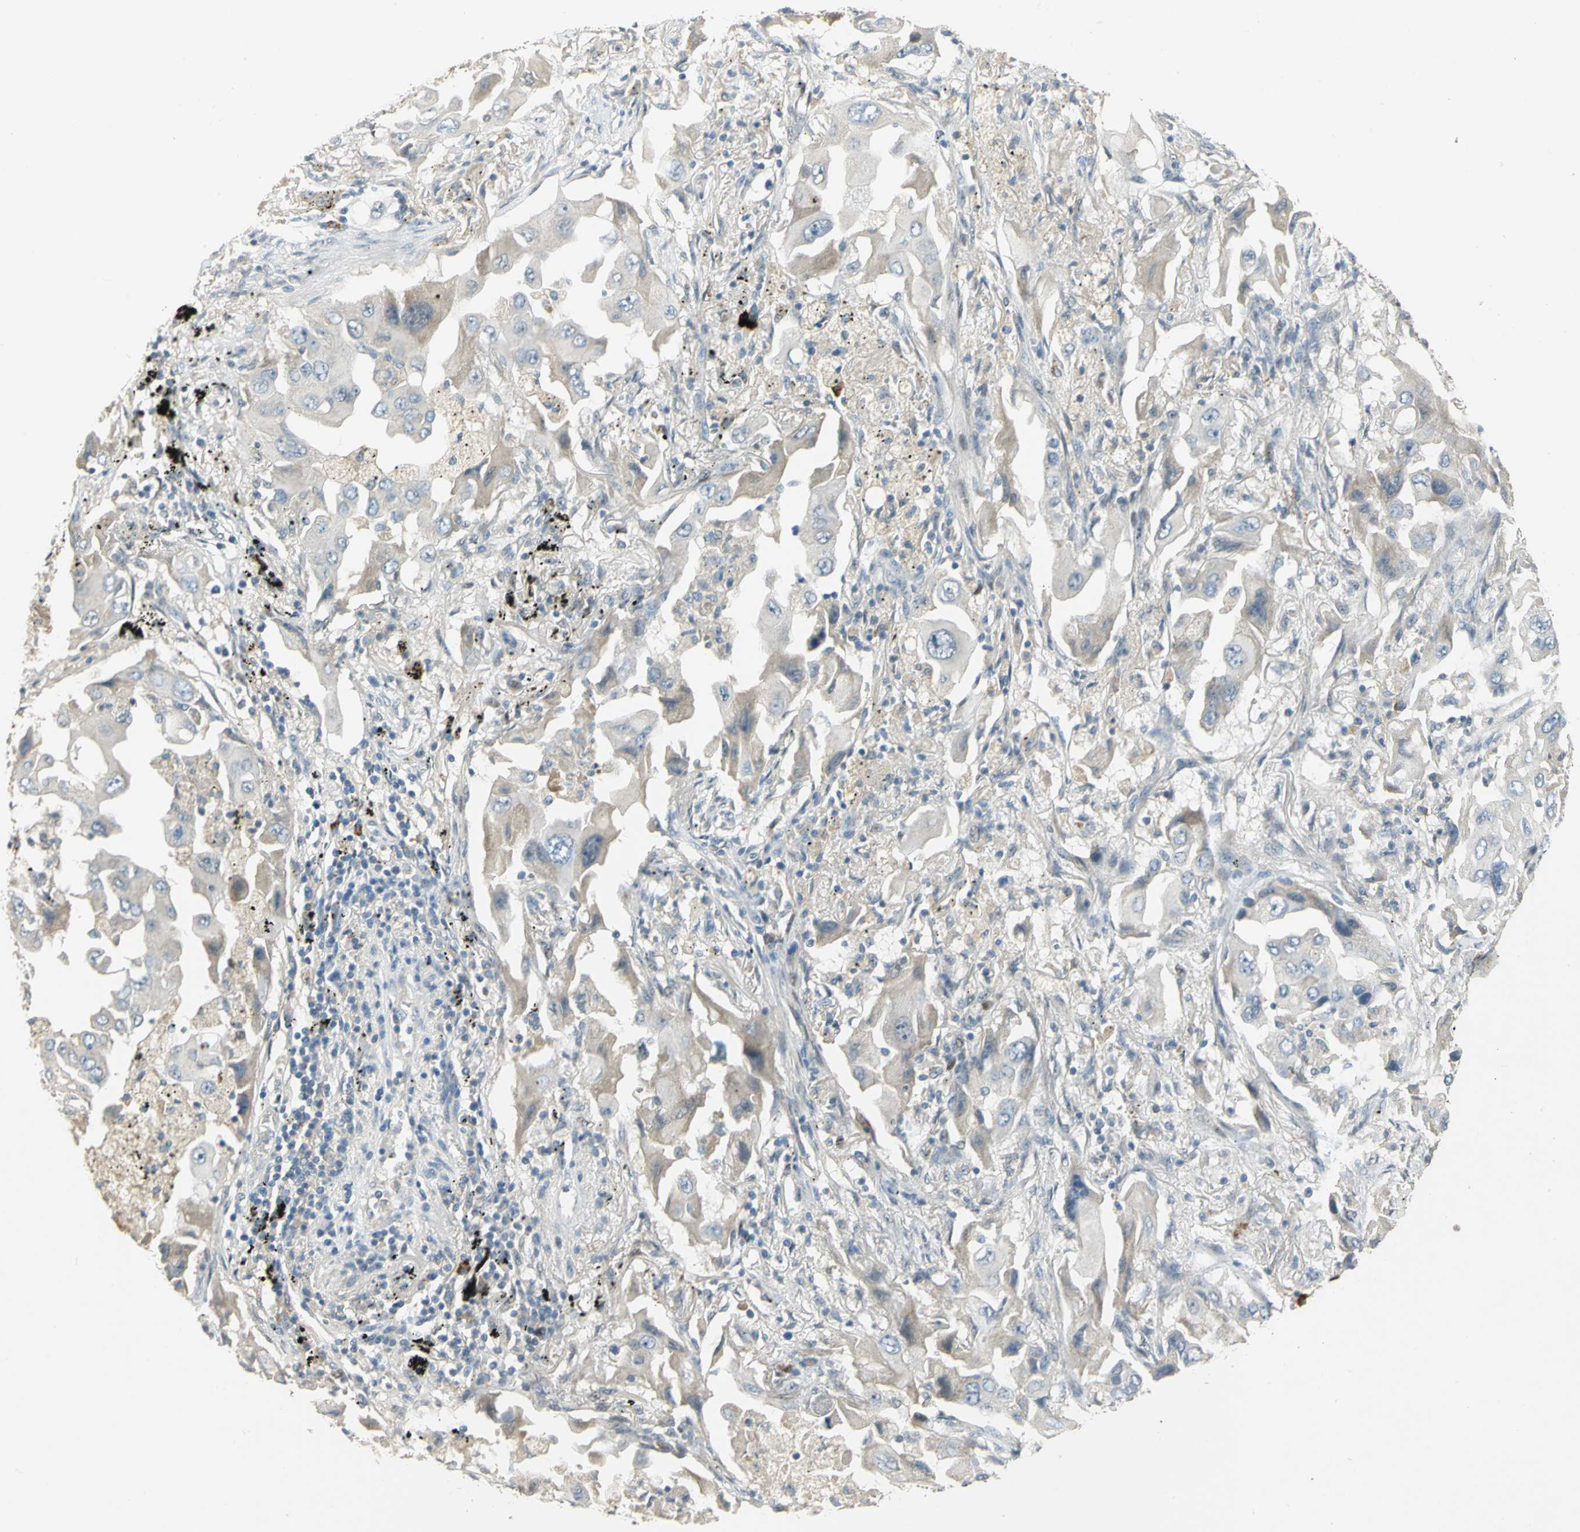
{"staining": {"intensity": "negative", "quantity": "none", "location": "none"}, "tissue": "lung cancer", "cell_type": "Tumor cells", "image_type": "cancer", "snomed": [{"axis": "morphology", "description": "Adenocarcinoma, NOS"}, {"axis": "topography", "description": "Lung"}], "caption": "There is no significant staining in tumor cells of lung cancer (adenocarcinoma).", "gene": "PROC", "patient": {"sex": "female", "age": 65}}